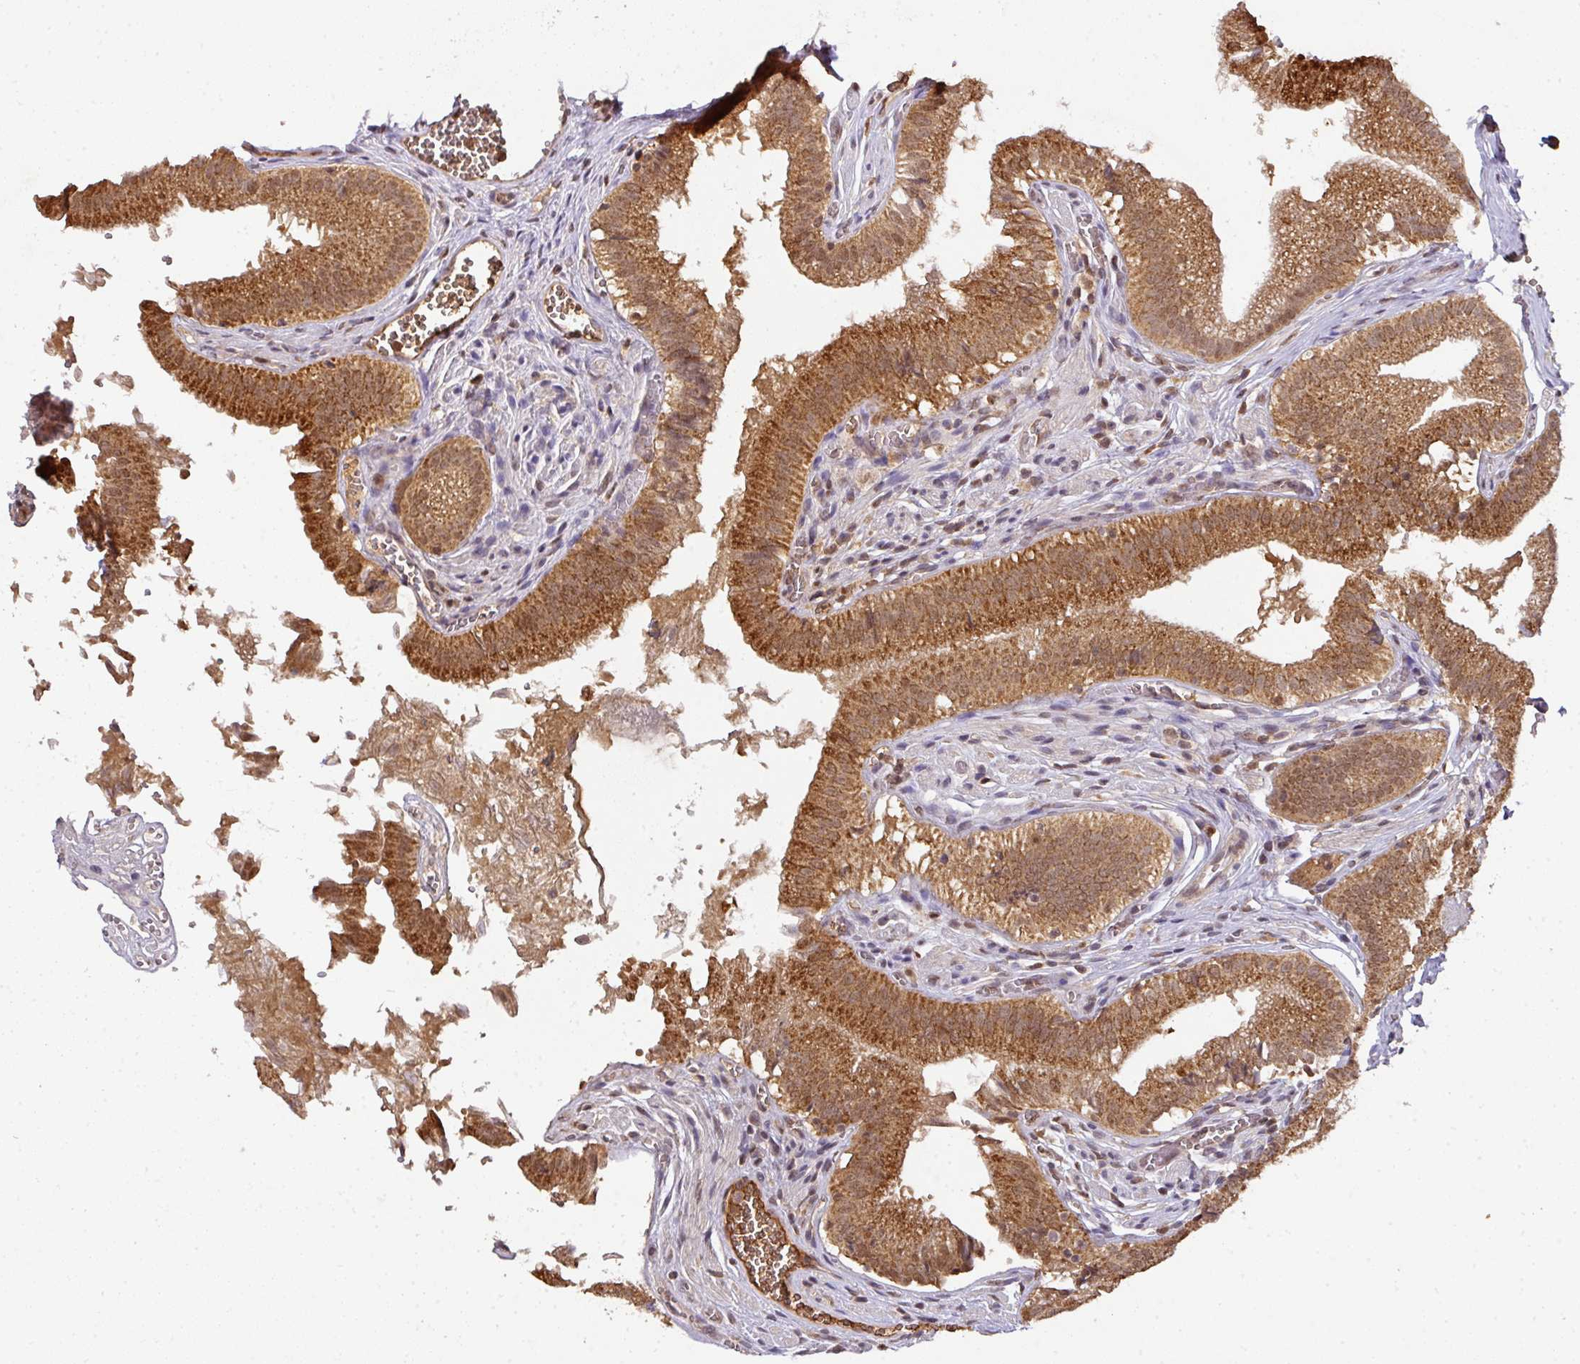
{"staining": {"intensity": "strong", "quantity": ">75%", "location": "cytoplasmic/membranous,nuclear"}, "tissue": "gallbladder", "cell_type": "Glandular cells", "image_type": "normal", "snomed": [{"axis": "morphology", "description": "Normal tissue, NOS"}, {"axis": "topography", "description": "Gallbladder"}, {"axis": "topography", "description": "Peripheral nerve tissue"}], "caption": "Protein expression by IHC exhibits strong cytoplasmic/membranous,nuclear expression in about >75% of glandular cells in benign gallbladder. The staining is performed using DAB brown chromogen to label protein expression. The nuclei are counter-stained blue using hematoxylin.", "gene": "RANBP9", "patient": {"sex": "male", "age": 17}}